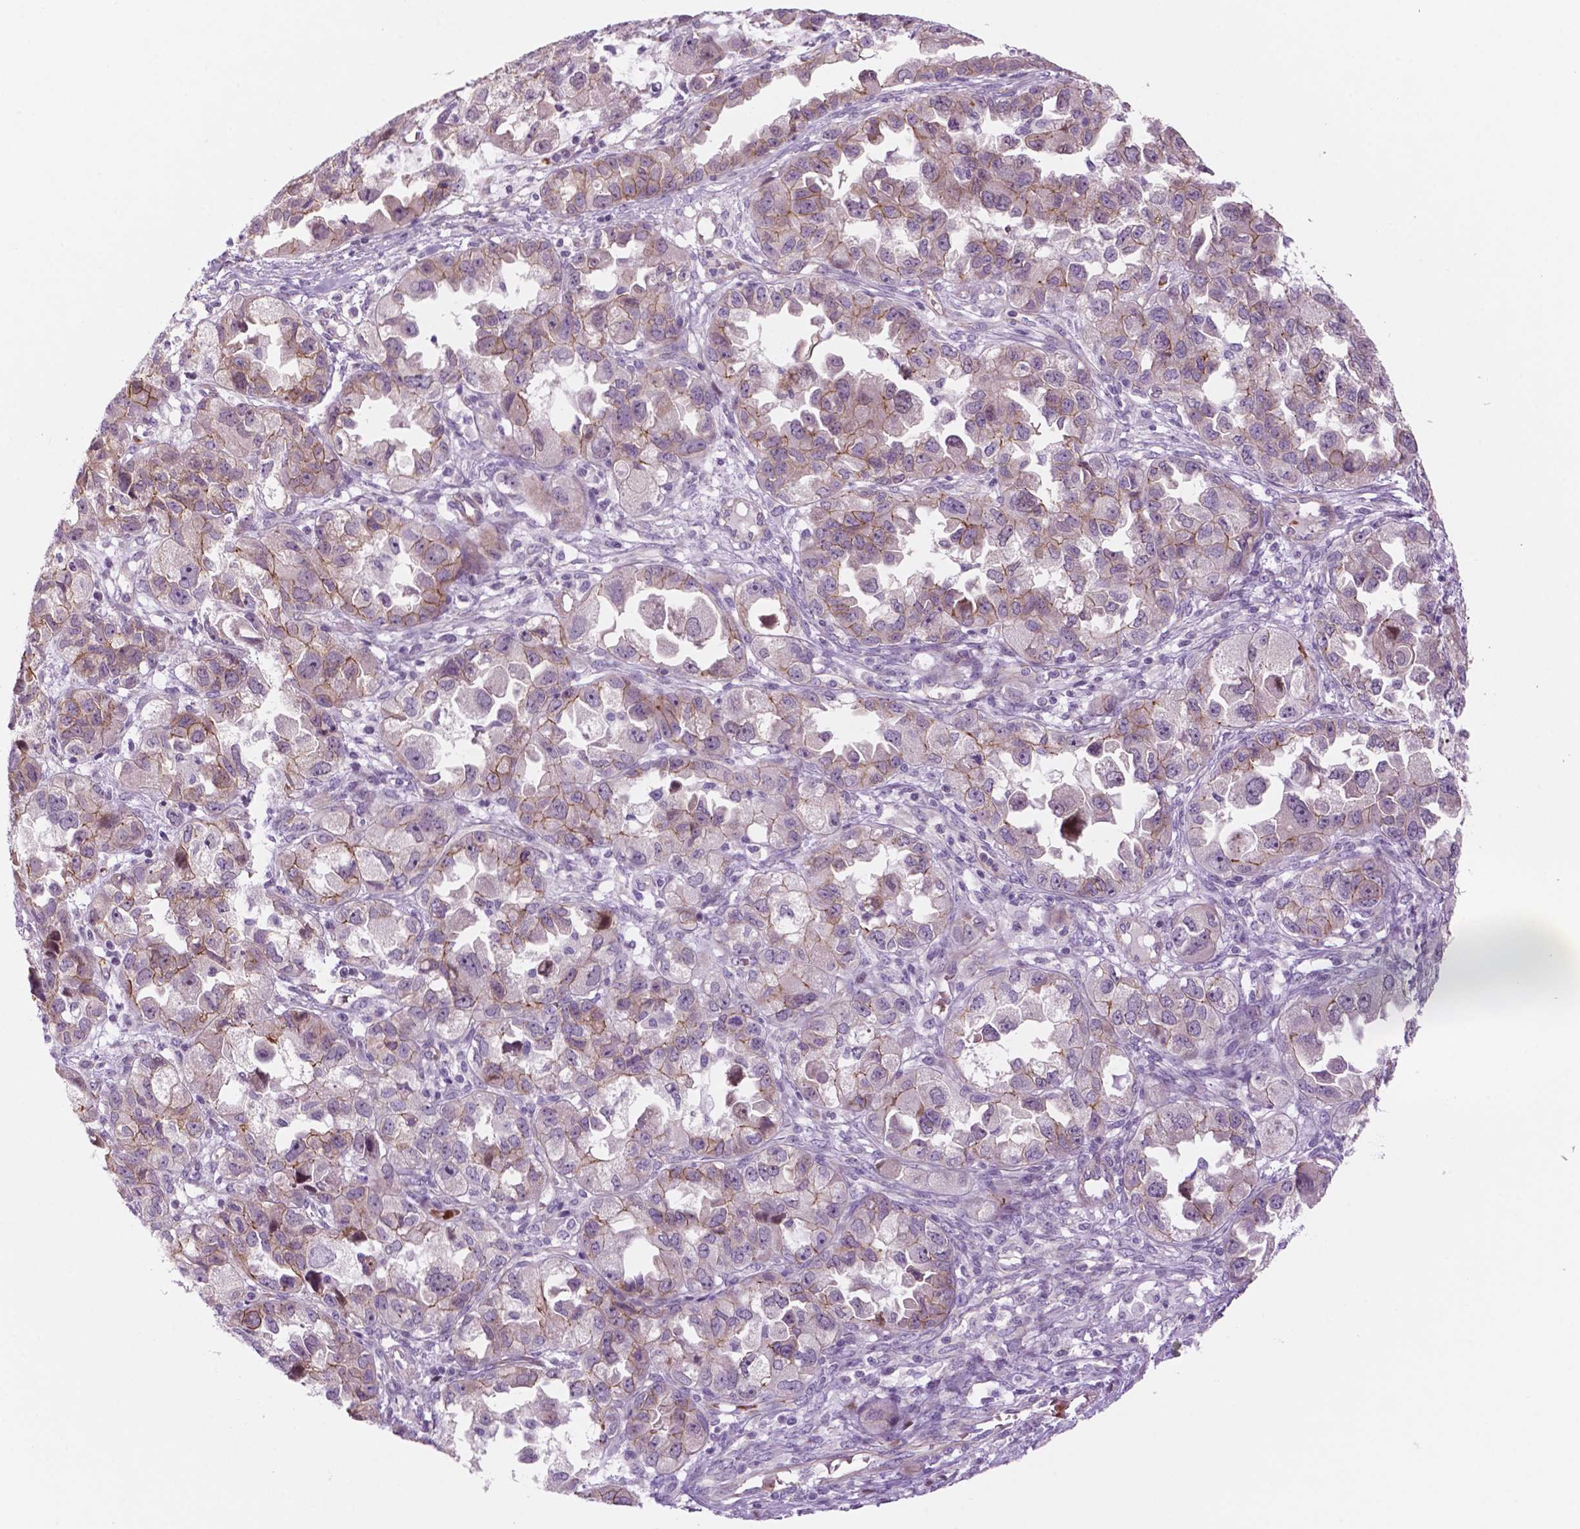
{"staining": {"intensity": "moderate", "quantity": "<25%", "location": "cytoplasmic/membranous"}, "tissue": "ovarian cancer", "cell_type": "Tumor cells", "image_type": "cancer", "snomed": [{"axis": "morphology", "description": "Cystadenocarcinoma, serous, NOS"}, {"axis": "topography", "description": "Ovary"}], "caption": "Approximately <25% of tumor cells in ovarian cancer (serous cystadenocarcinoma) reveal moderate cytoplasmic/membranous protein expression as visualized by brown immunohistochemical staining.", "gene": "RND3", "patient": {"sex": "female", "age": 84}}